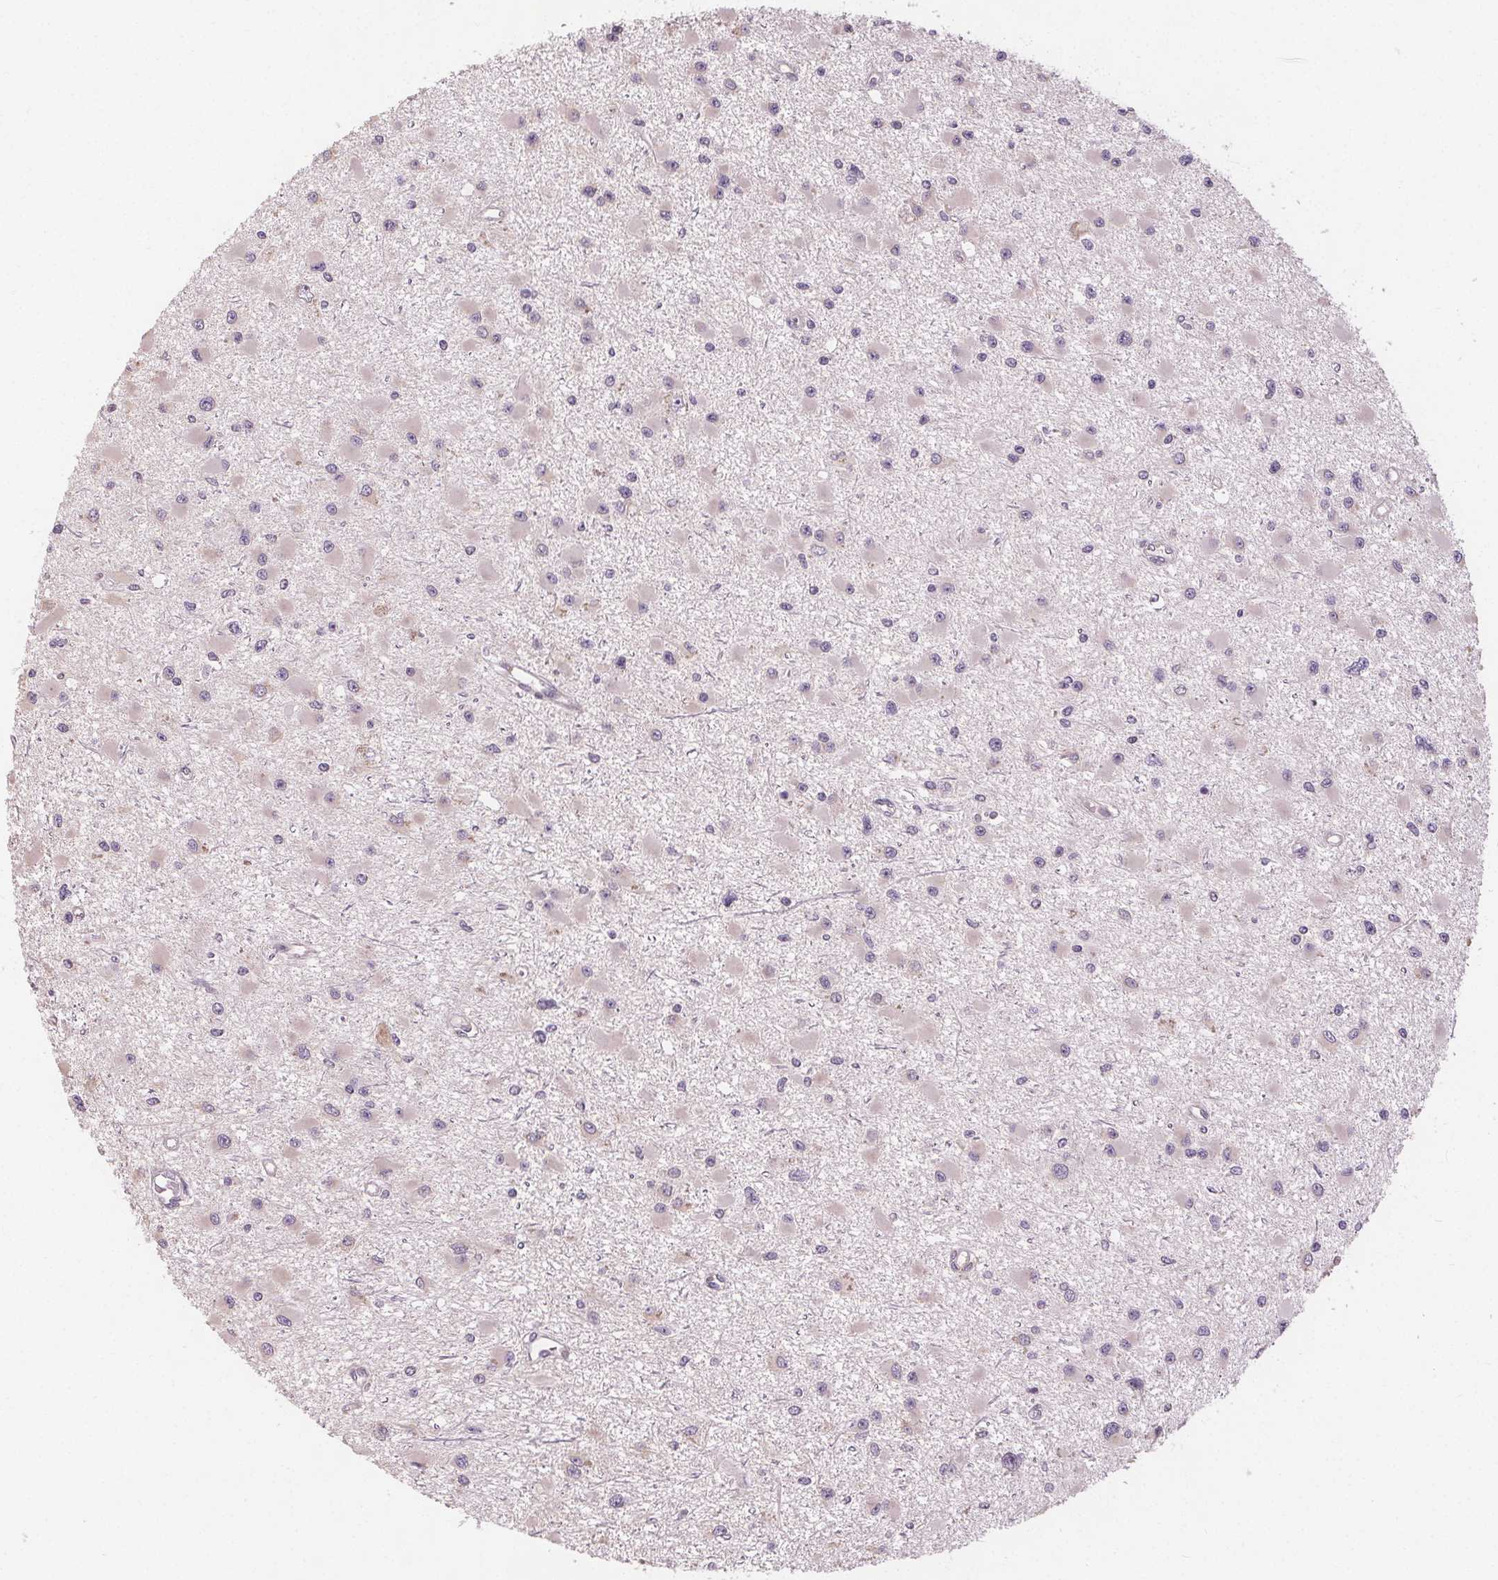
{"staining": {"intensity": "weak", "quantity": "<25%", "location": "cytoplasmic/membranous"}, "tissue": "glioma", "cell_type": "Tumor cells", "image_type": "cancer", "snomed": [{"axis": "morphology", "description": "Glioma, malignant, High grade"}, {"axis": "topography", "description": "Brain"}], "caption": "The histopathology image reveals no significant positivity in tumor cells of glioma. (Immunohistochemistry (ihc), brightfield microscopy, high magnification).", "gene": "TMEM80", "patient": {"sex": "male", "age": 54}}